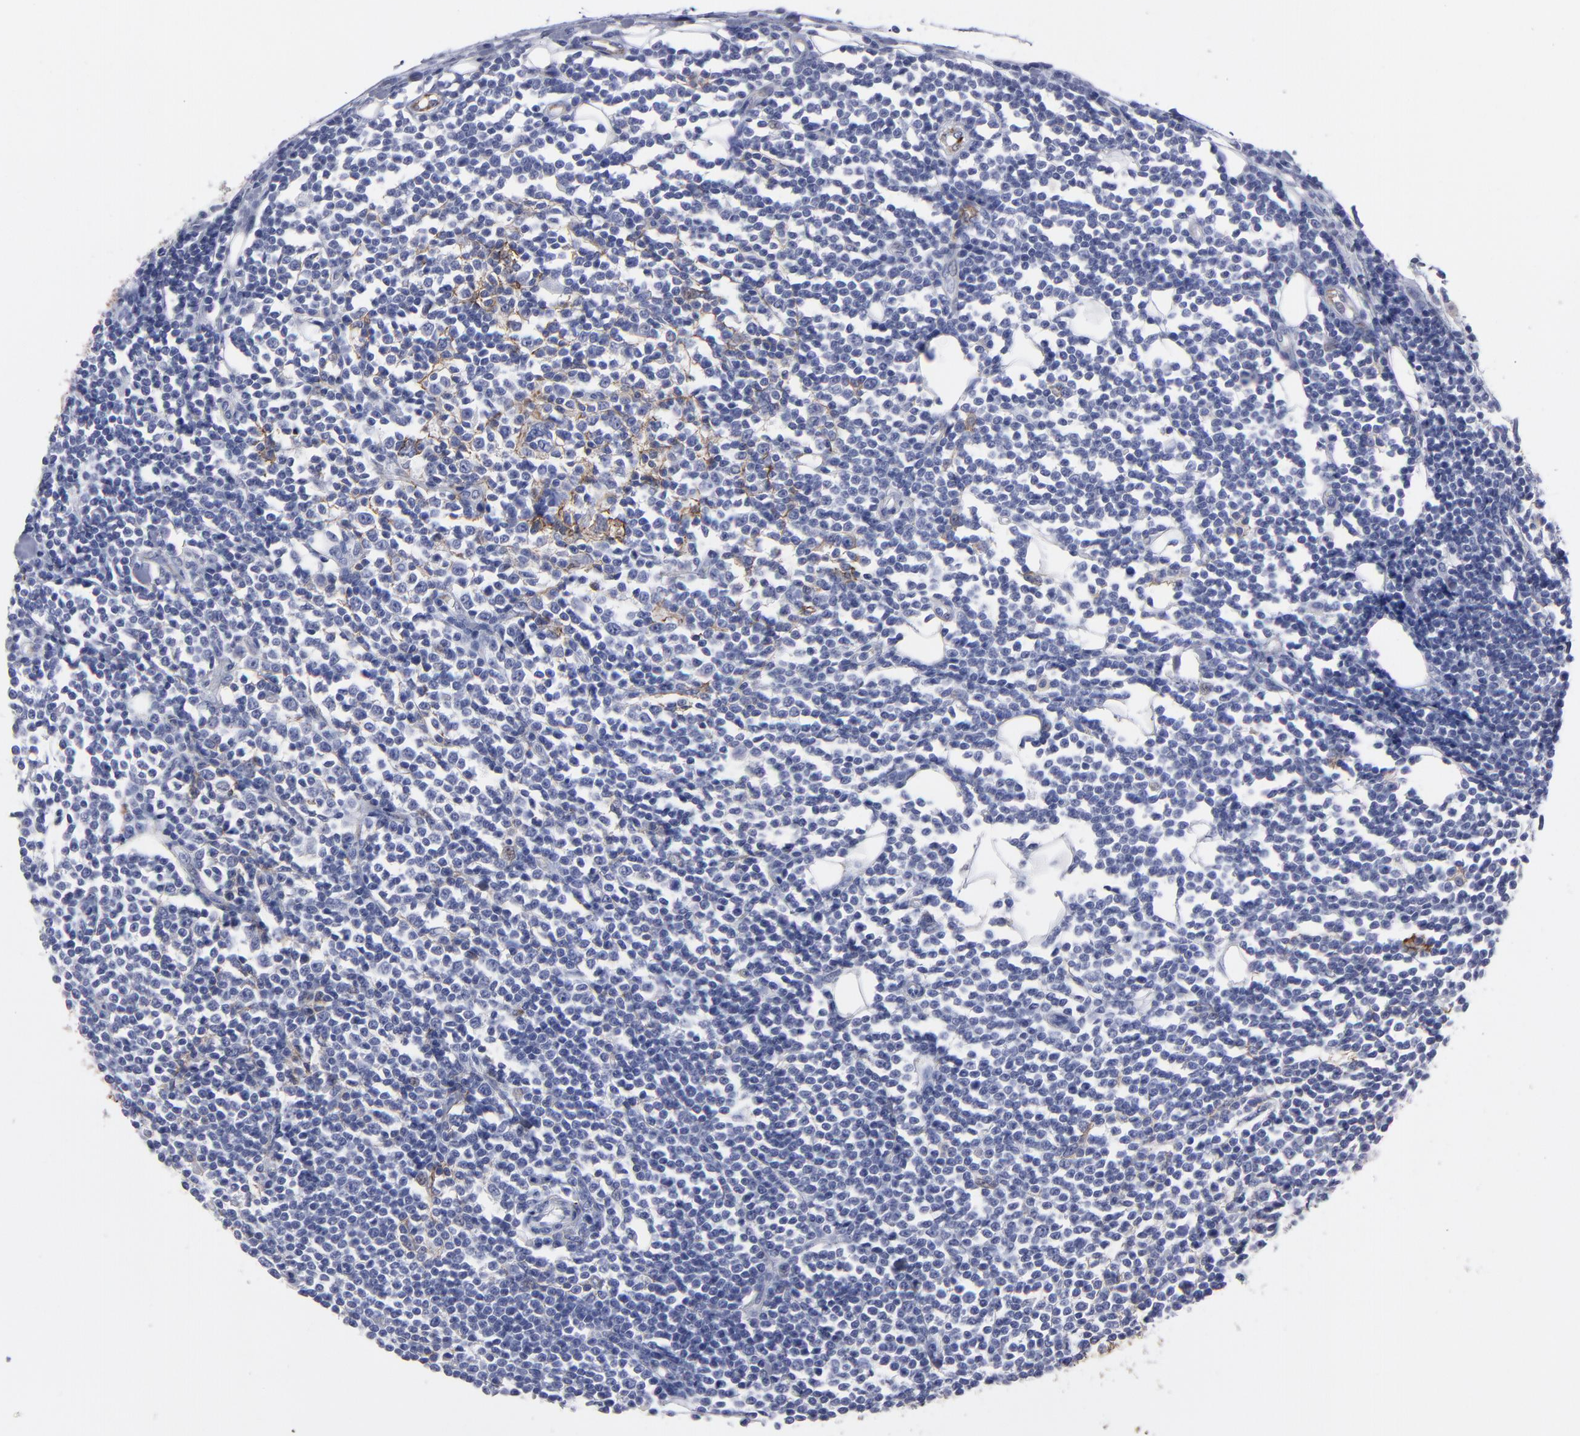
{"staining": {"intensity": "negative", "quantity": "none", "location": "none"}, "tissue": "lymphoma", "cell_type": "Tumor cells", "image_type": "cancer", "snomed": [{"axis": "morphology", "description": "Malignant lymphoma, non-Hodgkin's type, Low grade"}, {"axis": "topography", "description": "Soft tissue"}], "caption": "The photomicrograph reveals no significant positivity in tumor cells of lymphoma.", "gene": "CADM3", "patient": {"sex": "male", "age": 92}}